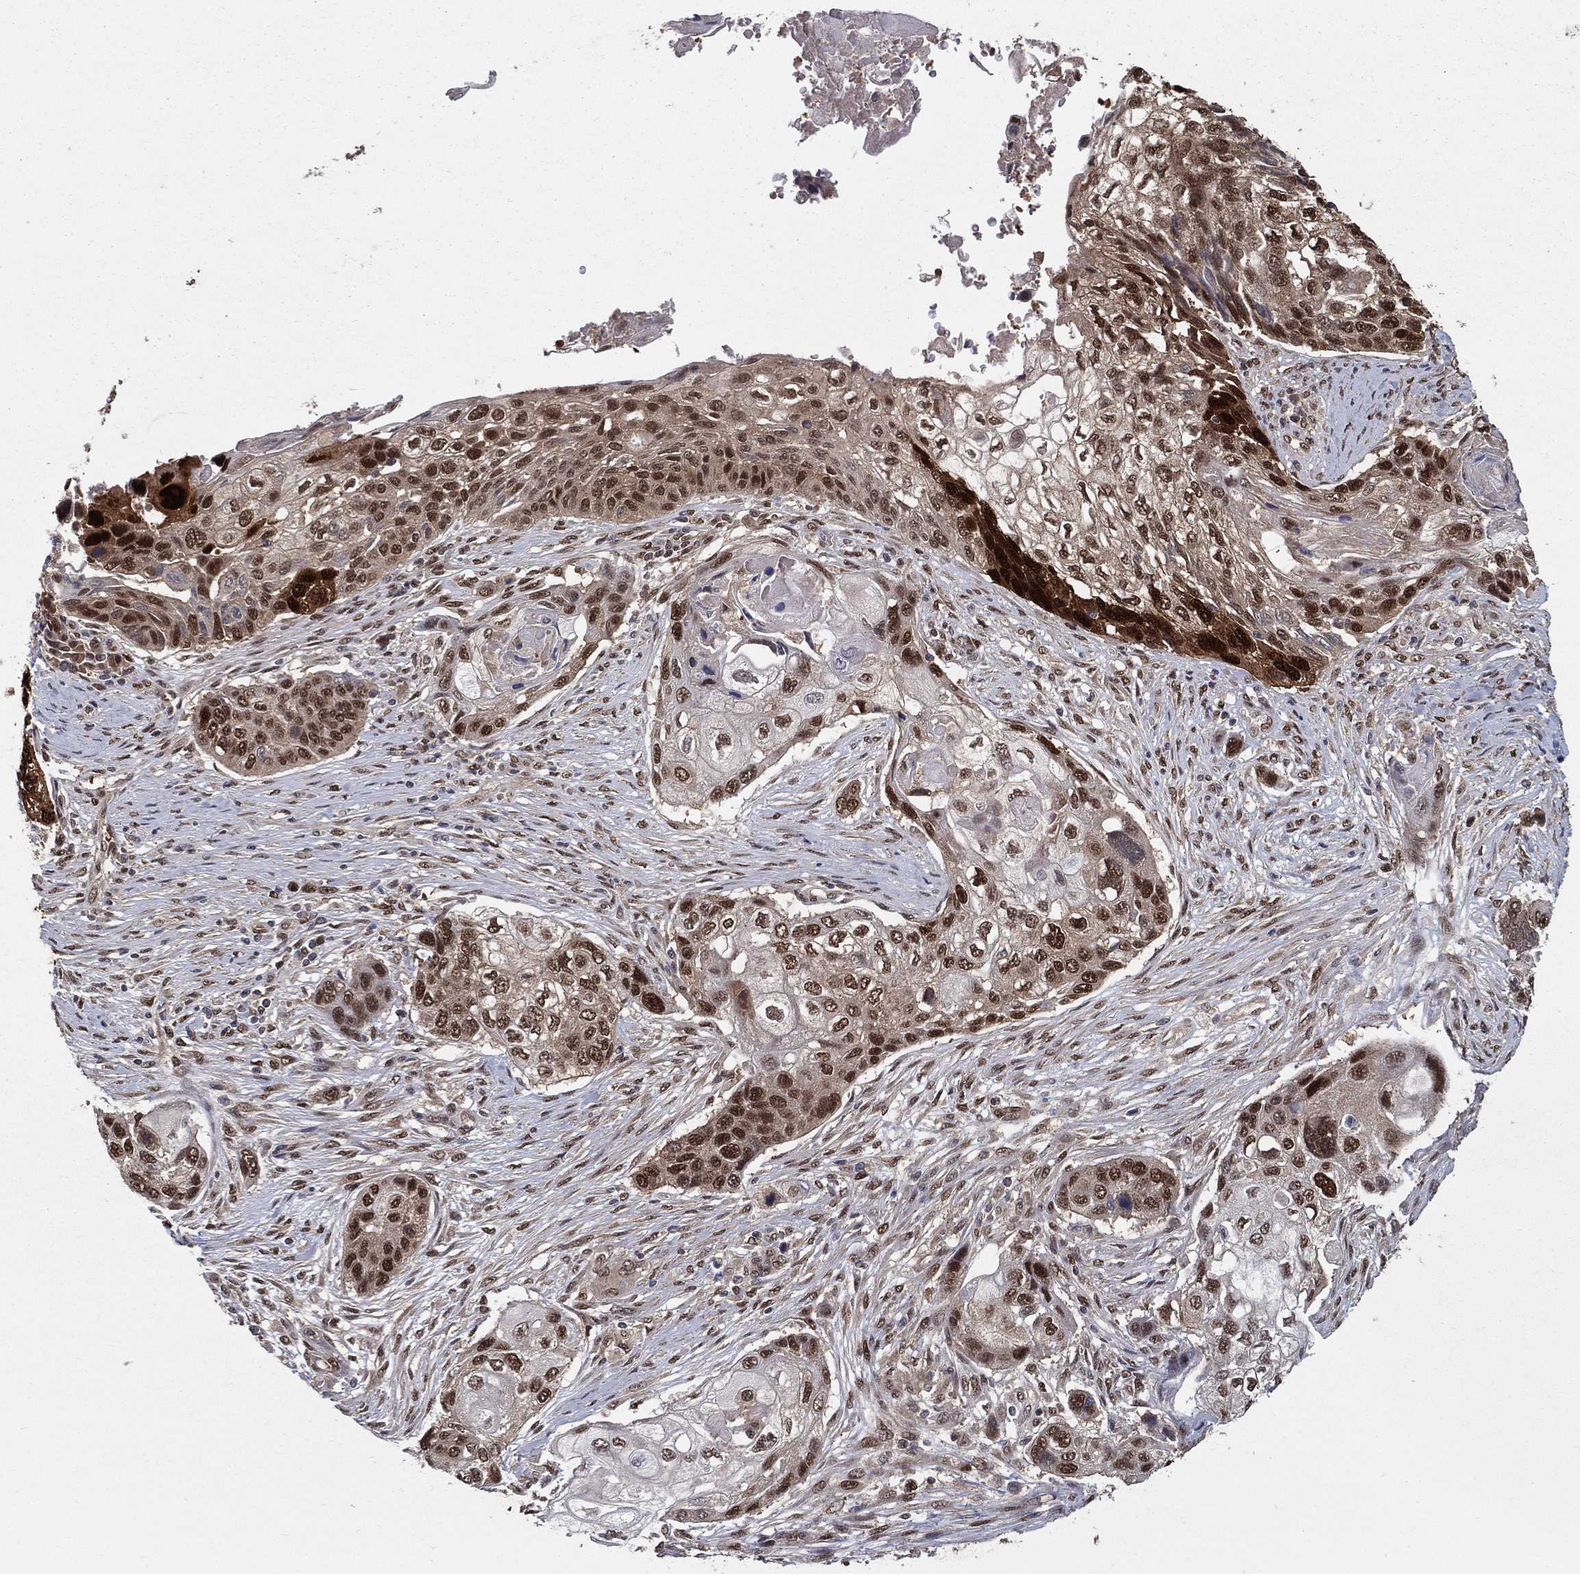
{"staining": {"intensity": "strong", "quantity": "25%-75%", "location": "nuclear"}, "tissue": "lung cancer", "cell_type": "Tumor cells", "image_type": "cancer", "snomed": [{"axis": "morphology", "description": "Normal tissue, NOS"}, {"axis": "morphology", "description": "Squamous cell carcinoma, NOS"}, {"axis": "topography", "description": "Bronchus"}, {"axis": "topography", "description": "Lung"}], "caption": "Immunohistochemical staining of human lung cancer (squamous cell carcinoma) demonstrates high levels of strong nuclear protein expression in approximately 25%-75% of tumor cells. (DAB (3,3'-diaminobenzidine) IHC with brightfield microscopy, high magnification).", "gene": "CARM1", "patient": {"sex": "male", "age": 69}}